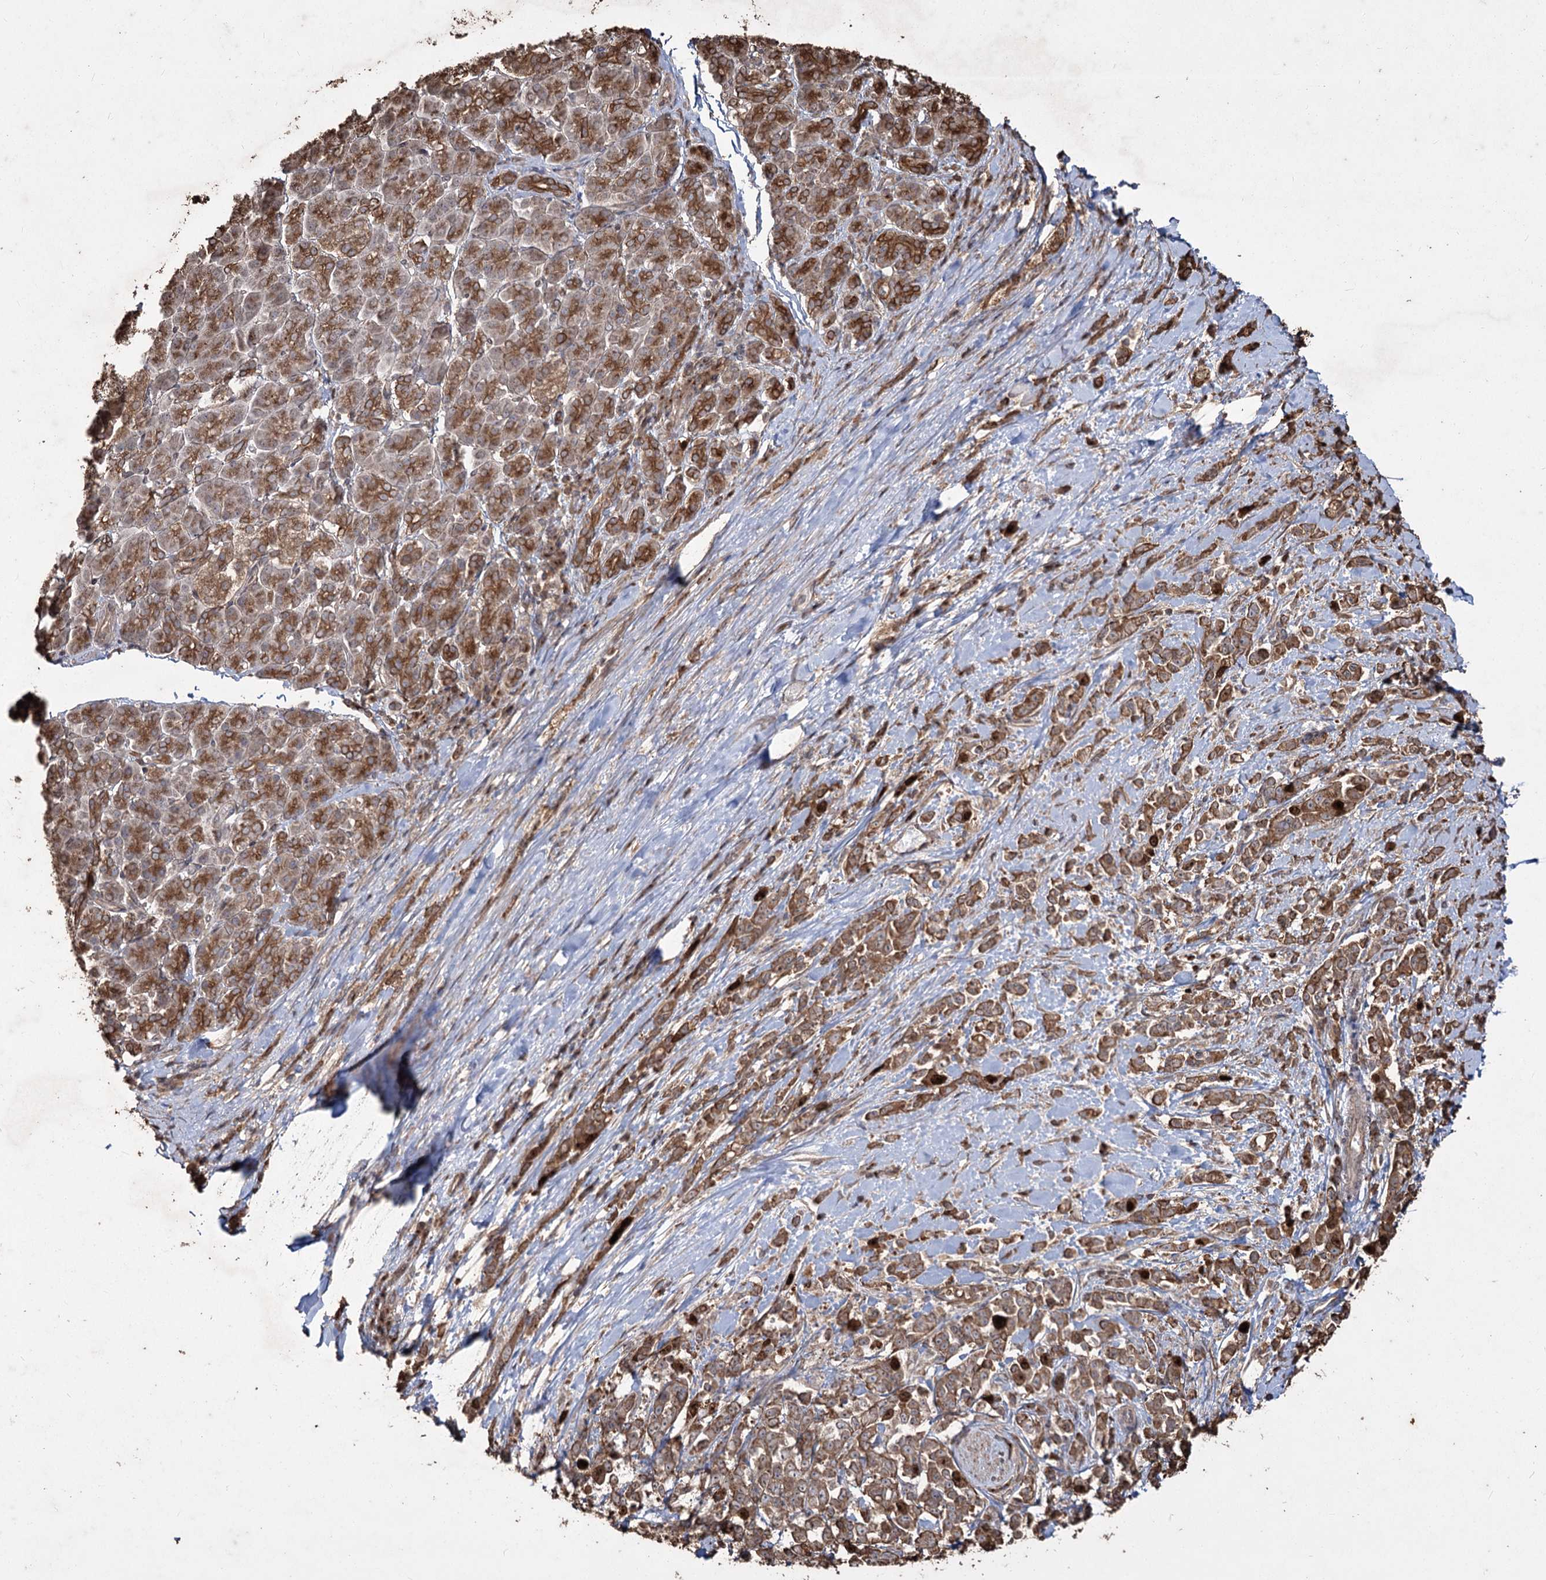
{"staining": {"intensity": "moderate", "quantity": ">75%", "location": "cytoplasmic/membranous"}, "tissue": "pancreatic cancer", "cell_type": "Tumor cells", "image_type": "cancer", "snomed": [{"axis": "morphology", "description": "Normal tissue, NOS"}, {"axis": "morphology", "description": "Adenocarcinoma, NOS"}, {"axis": "topography", "description": "Pancreas"}], "caption": "IHC photomicrograph of neoplastic tissue: pancreatic cancer (adenocarcinoma) stained using immunohistochemistry shows medium levels of moderate protein expression localized specifically in the cytoplasmic/membranous of tumor cells, appearing as a cytoplasmic/membranous brown color.", "gene": "PRC1", "patient": {"sex": "female", "age": 64}}